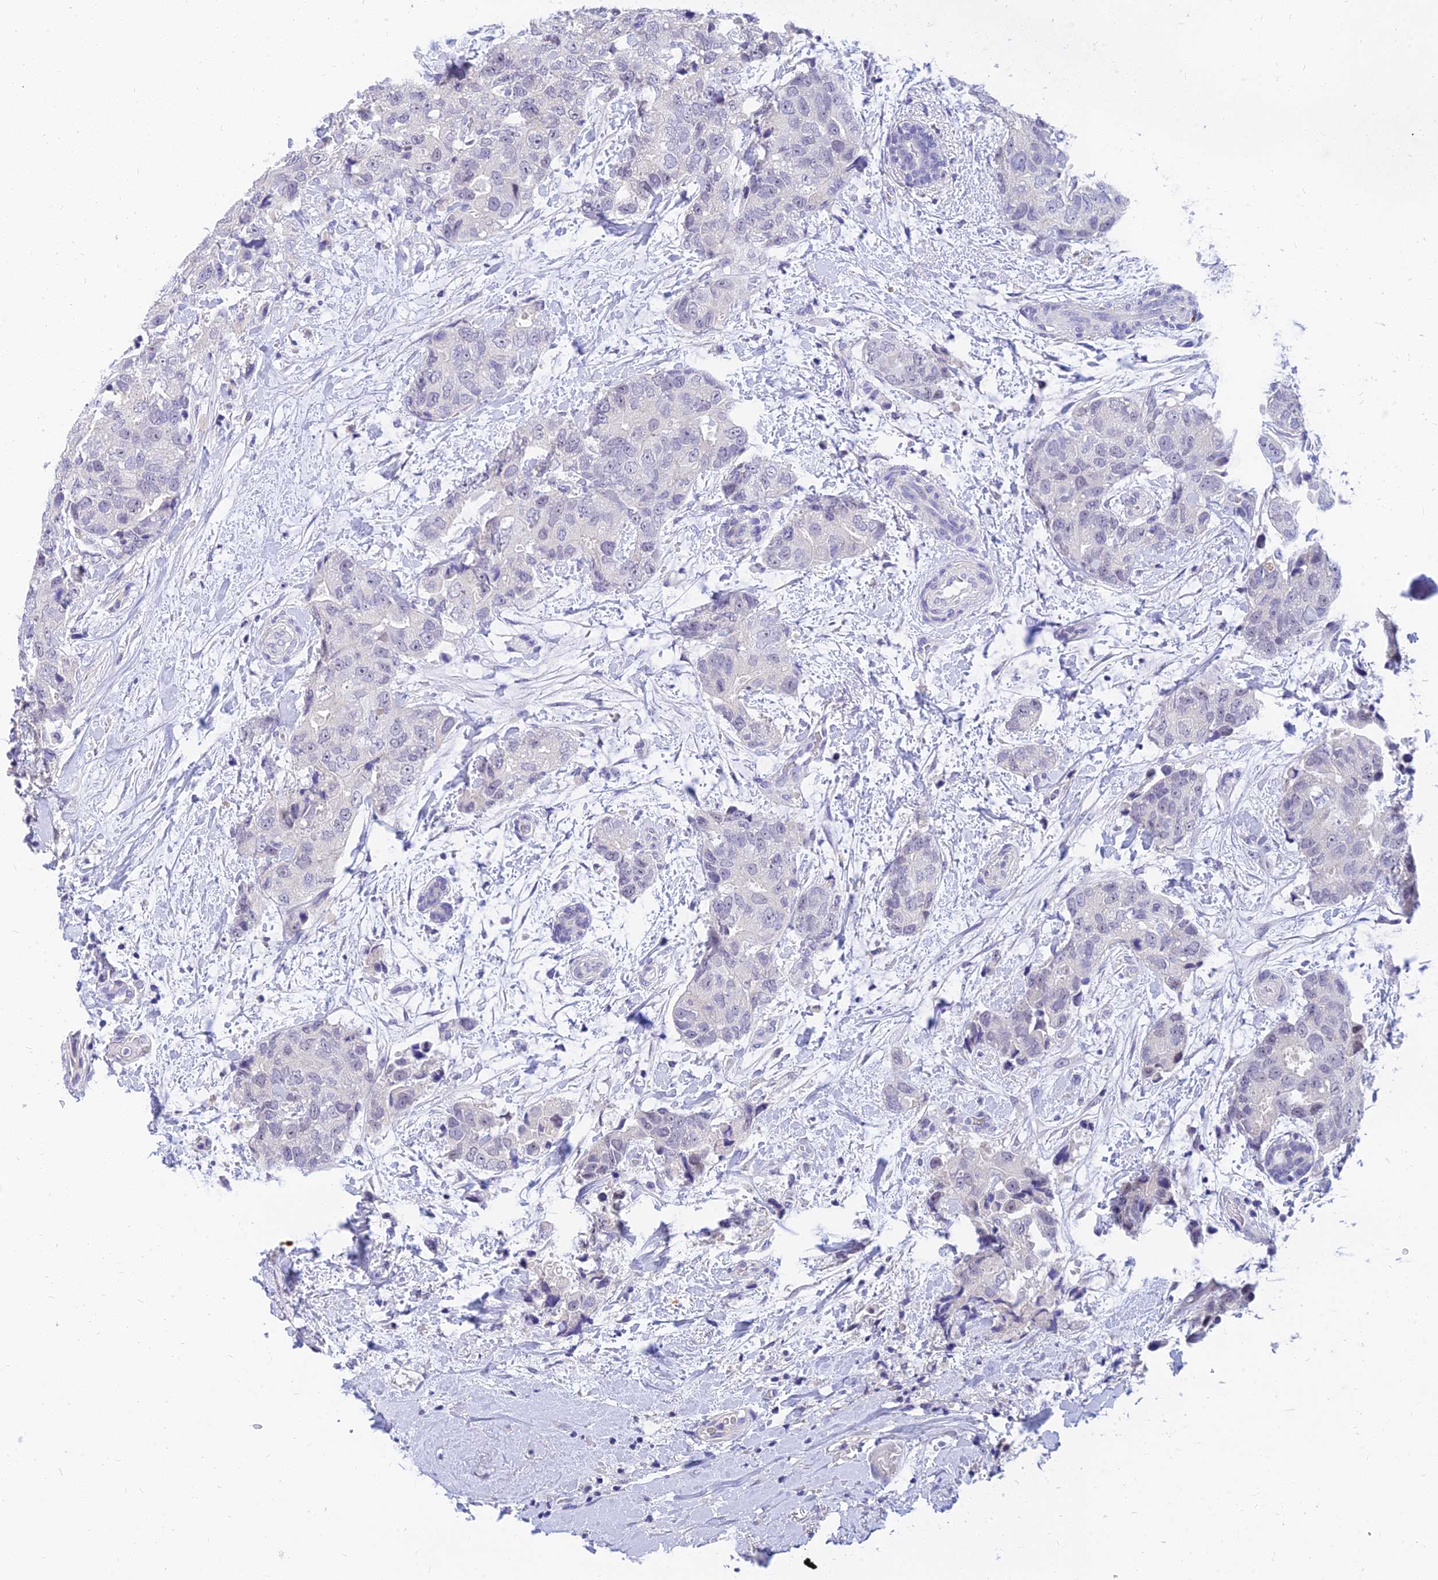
{"staining": {"intensity": "negative", "quantity": "none", "location": "none"}, "tissue": "breast cancer", "cell_type": "Tumor cells", "image_type": "cancer", "snomed": [{"axis": "morphology", "description": "Duct carcinoma"}, {"axis": "topography", "description": "Breast"}], "caption": "Immunohistochemistry (IHC) of breast intraductal carcinoma displays no expression in tumor cells.", "gene": "TMEM161B", "patient": {"sex": "female", "age": 62}}